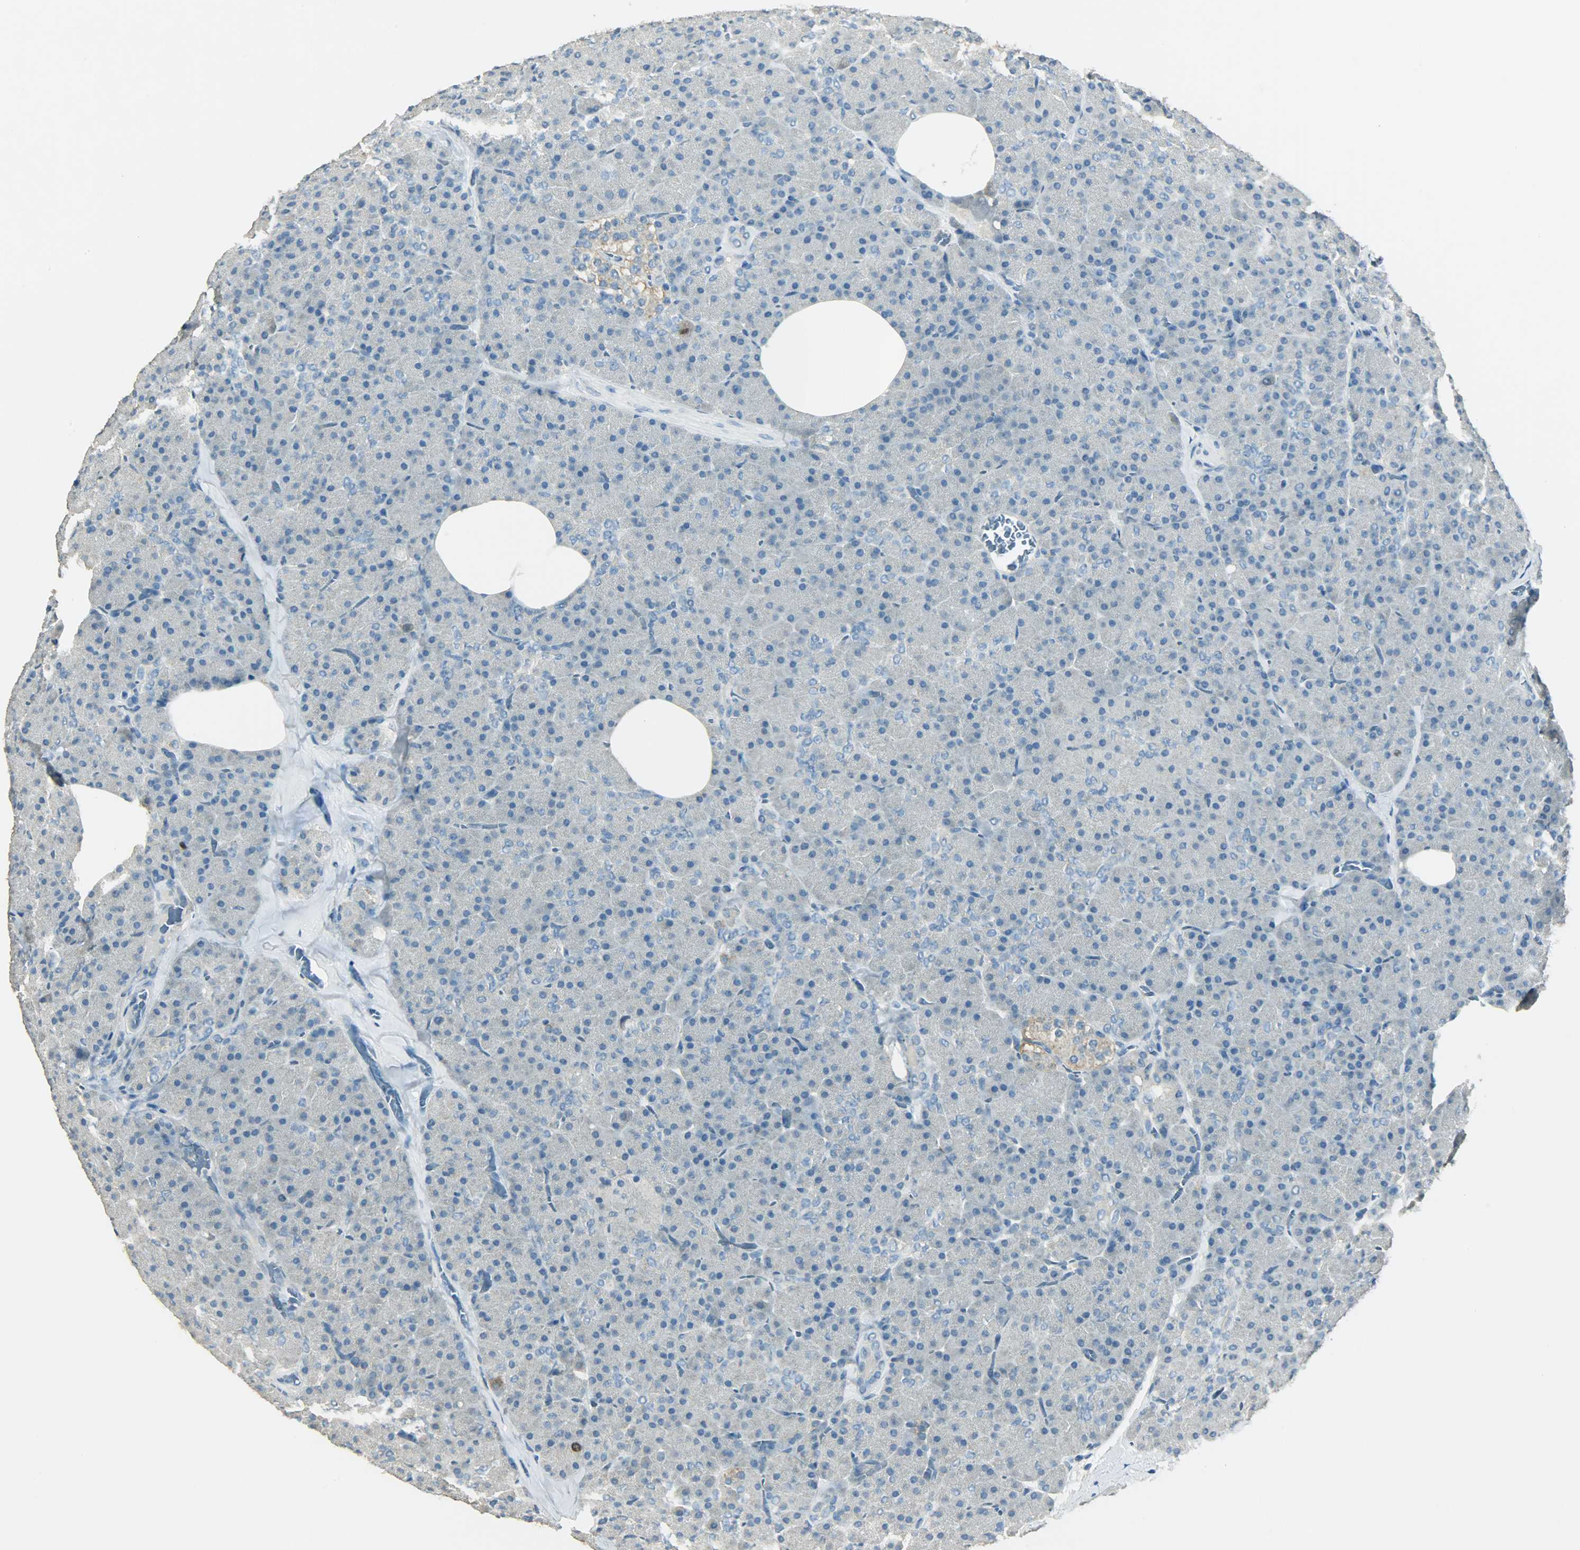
{"staining": {"intensity": "negative", "quantity": "none", "location": "none"}, "tissue": "pancreas", "cell_type": "Exocrine glandular cells", "image_type": "normal", "snomed": [{"axis": "morphology", "description": "Normal tissue, NOS"}, {"axis": "topography", "description": "Pancreas"}], "caption": "The immunohistochemistry (IHC) photomicrograph has no significant staining in exocrine glandular cells of pancreas. (DAB immunohistochemistry, high magnification).", "gene": "TPX2", "patient": {"sex": "female", "age": 35}}